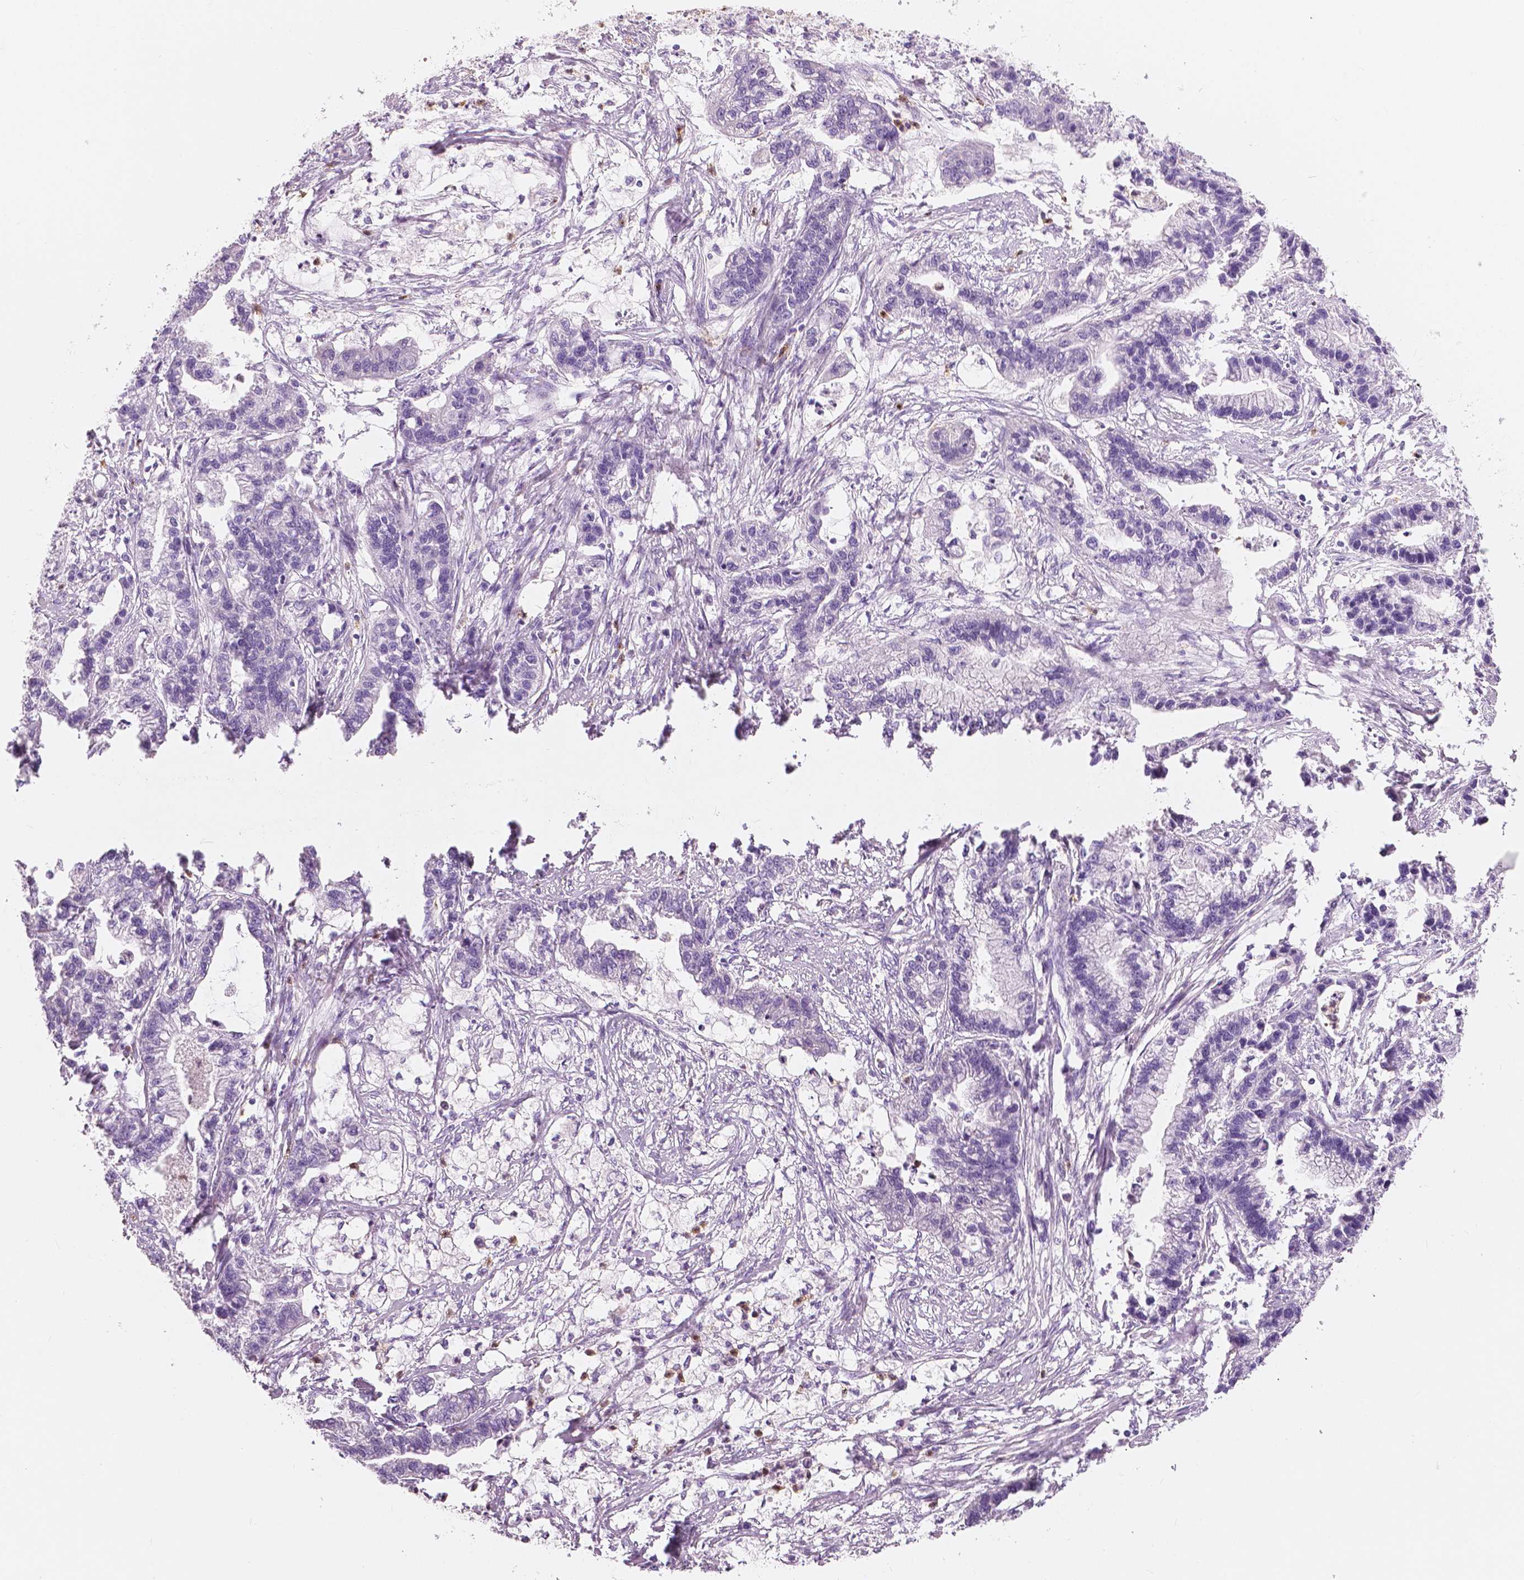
{"staining": {"intensity": "negative", "quantity": "none", "location": "none"}, "tissue": "stomach cancer", "cell_type": "Tumor cells", "image_type": "cancer", "snomed": [{"axis": "morphology", "description": "Adenocarcinoma, NOS"}, {"axis": "topography", "description": "Stomach"}], "caption": "Adenocarcinoma (stomach) was stained to show a protein in brown. There is no significant expression in tumor cells.", "gene": "CXCR2", "patient": {"sex": "male", "age": 83}}